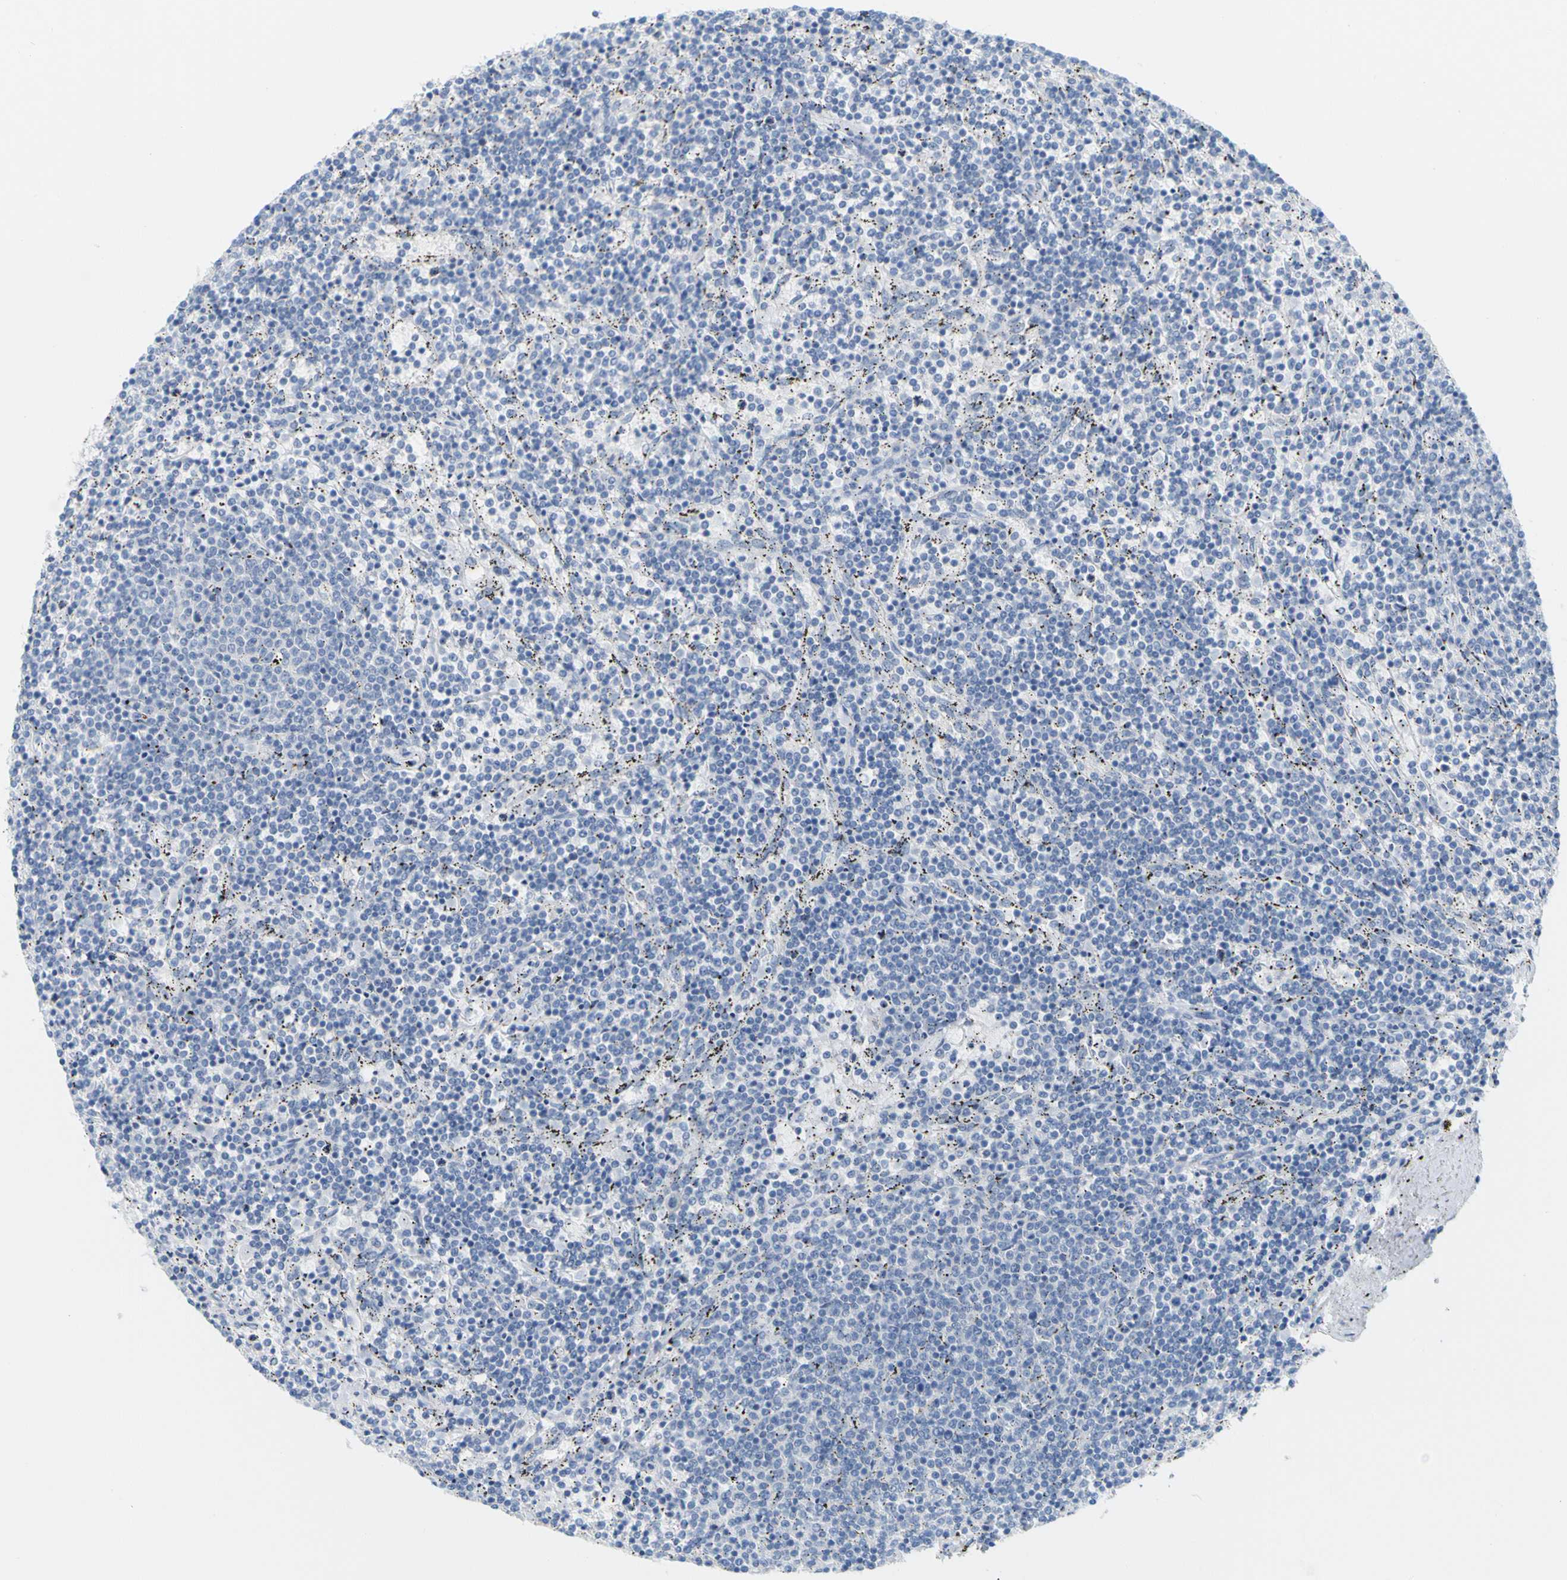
{"staining": {"intensity": "negative", "quantity": "none", "location": "none"}, "tissue": "lymphoma", "cell_type": "Tumor cells", "image_type": "cancer", "snomed": [{"axis": "morphology", "description": "Malignant lymphoma, non-Hodgkin's type, Low grade"}, {"axis": "topography", "description": "Spleen"}], "caption": "This histopathology image is of malignant lymphoma, non-Hodgkin's type (low-grade) stained with IHC to label a protein in brown with the nuclei are counter-stained blue. There is no staining in tumor cells.", "gene": "OPN1SW", "patient": {"sex": "female", "age": 50}}